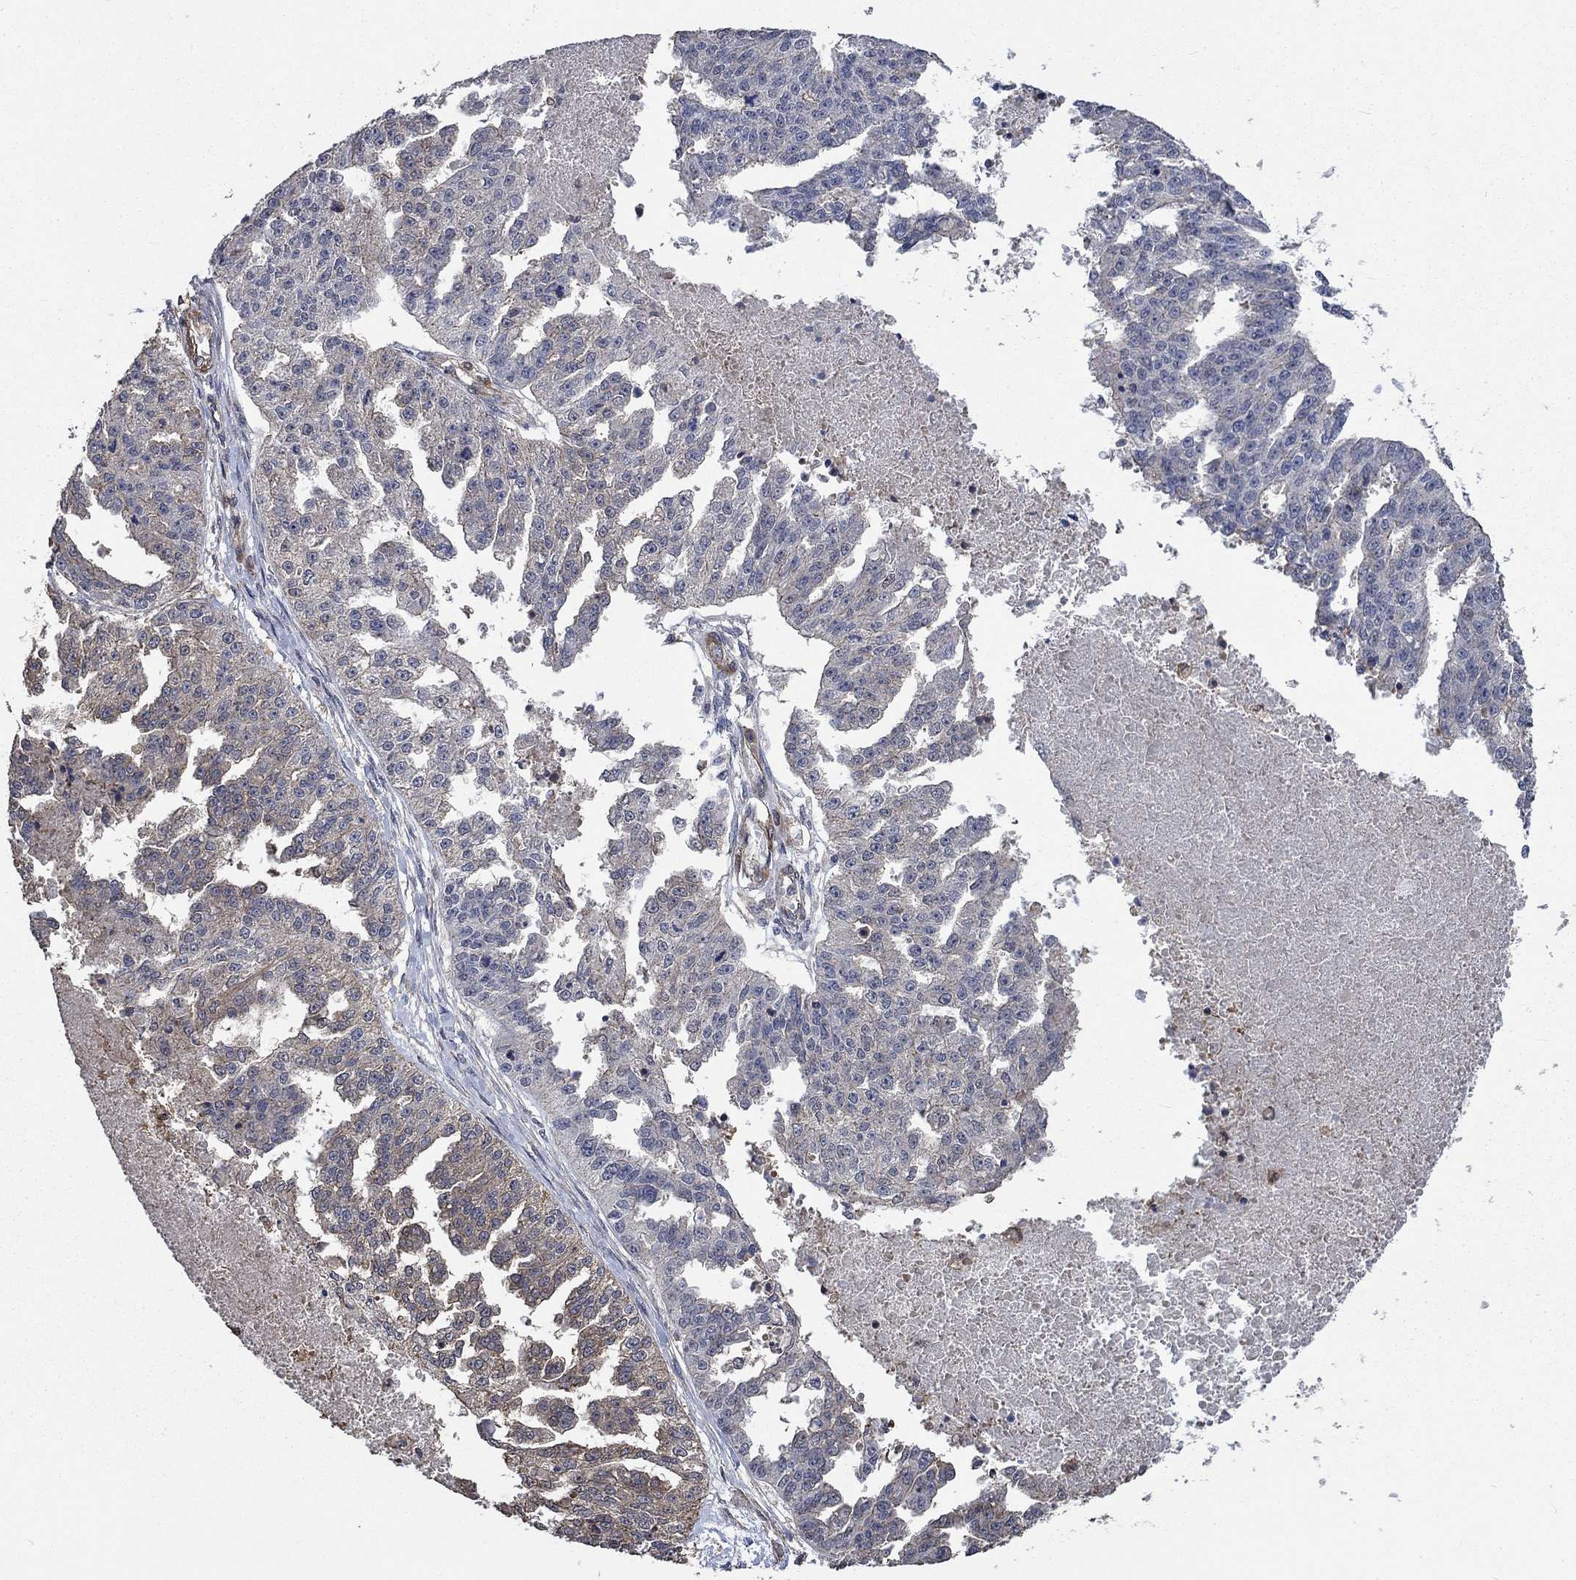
{"staining": {"intensity": "weak", "quantity": "<25%", "location": "cytoplasmic/membranous"}, "tissue": "ovarian cancer", "cell_type": "Tumor cells", "image_type": "cancer", "snomed": [{"axis": "morphology", "description": "Cystadenocarcinoma, serous, NOS"}, {"axis": "topography", "description": "Ovary"}], "caption": "Histopathology image shows no significant protein positivity in tumor cells of serous cystadenocarcinoma (ovarian). (Immunohistochemistry (ihc), brightfield microscopy, high magnification).", "gene": "PDE3A", "patient": {"sex": "female", "age": 58}}